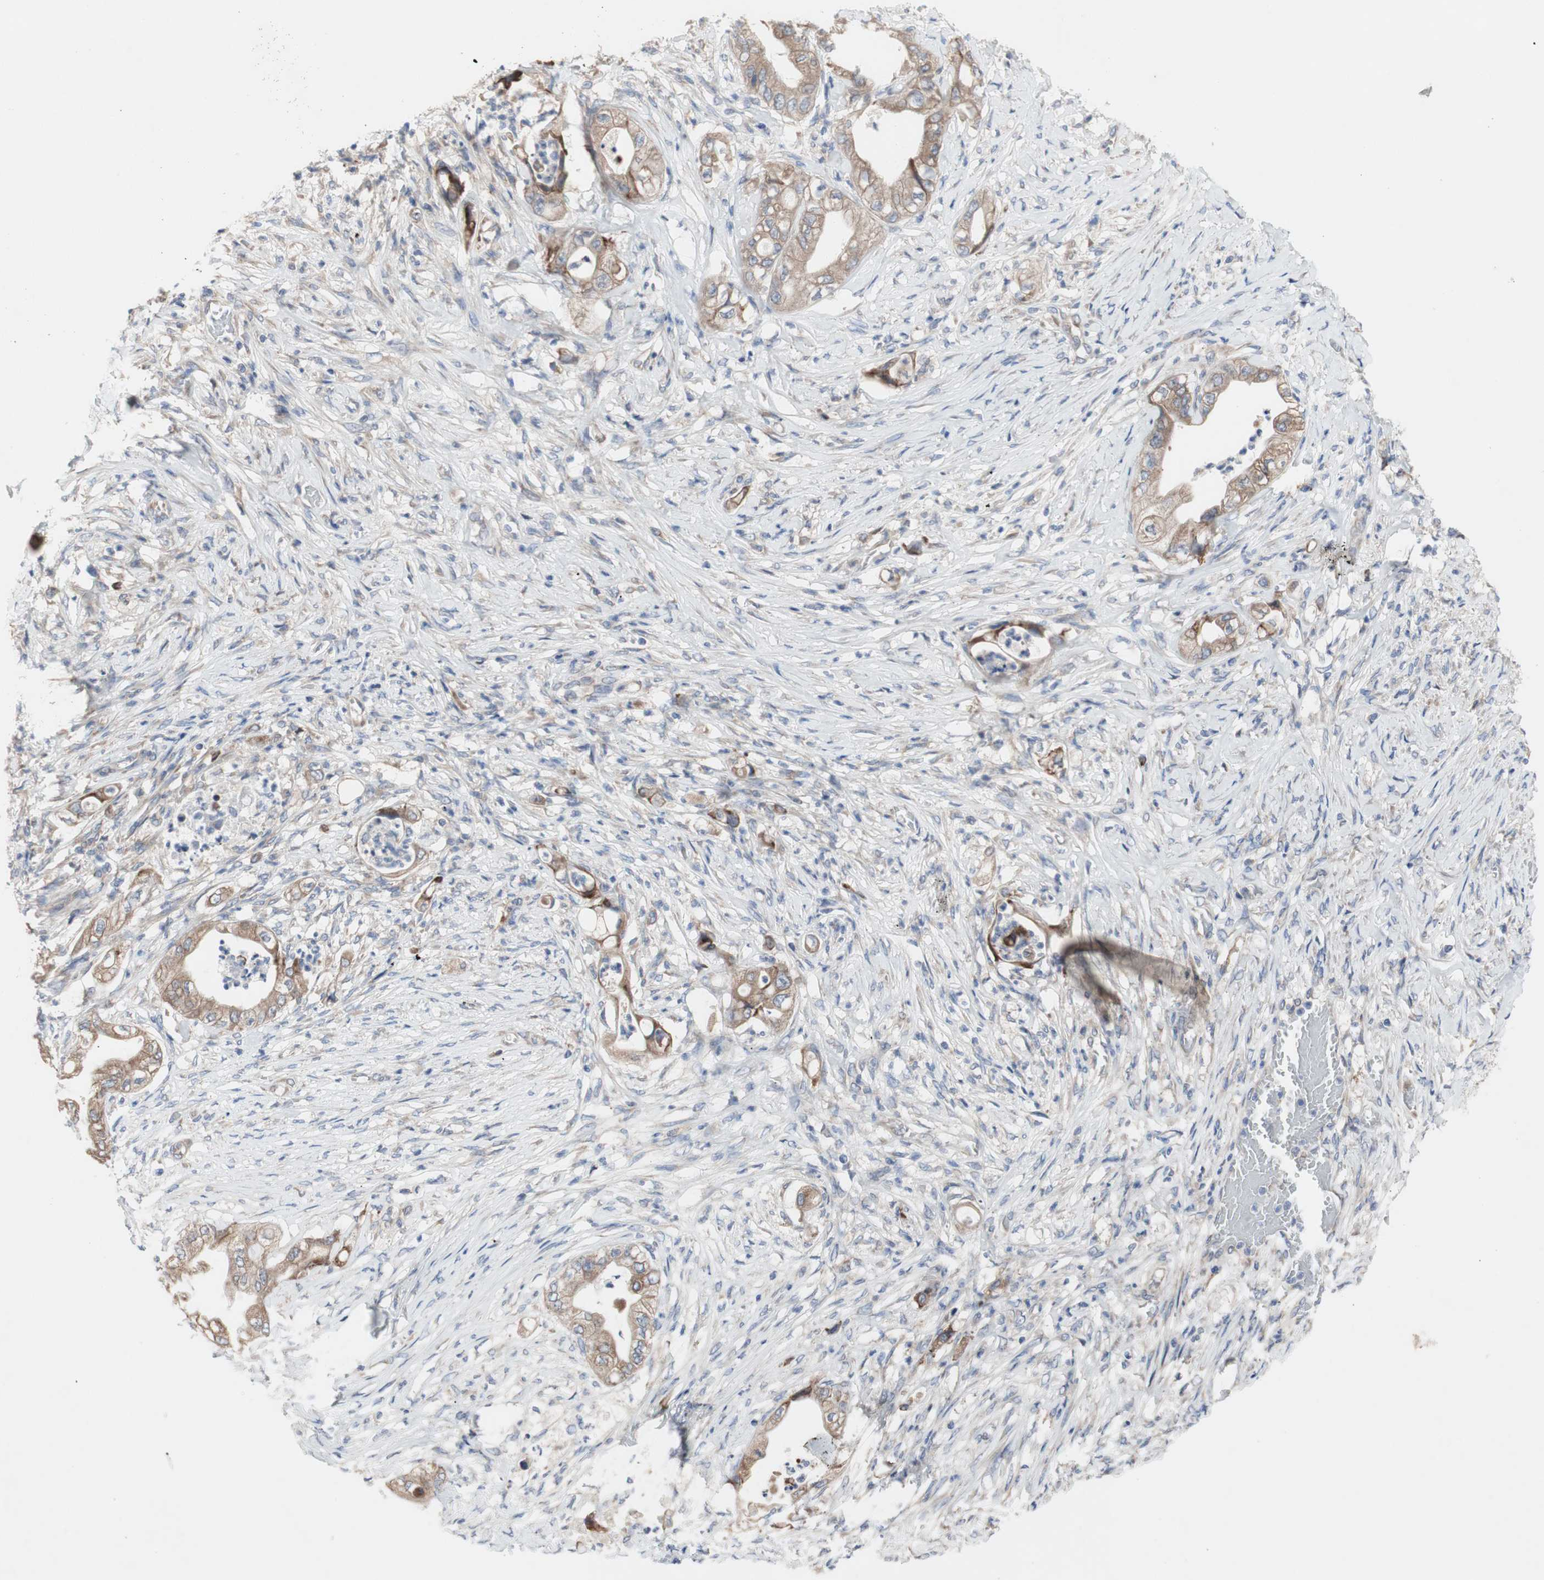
{"staining": {"intensity": "moderate", "quantity": ">75%", "location": "cytoplasmic/membranous"}, "tissue": "stomach cancer", "cell_type": "Tumor cells", "image_type": "cancer", "snomed": [{"axis": "morphology", "description": "Adenocarcinoma, NOS"}, {"axis": "topography", "description": "Stomach"}], "caption": "Immunohistochemistry (IHC) of human stomach cancer reveals medium levels of moderate cytoplasmic/membranous staining in about >75% of tumor cells. (DAB (3,3'-diaminobenzidine) = brown stain, brightfield microscopy at high magnification).", "gene": "TTC14", "patient": {"sex": "female", "age": 73}}